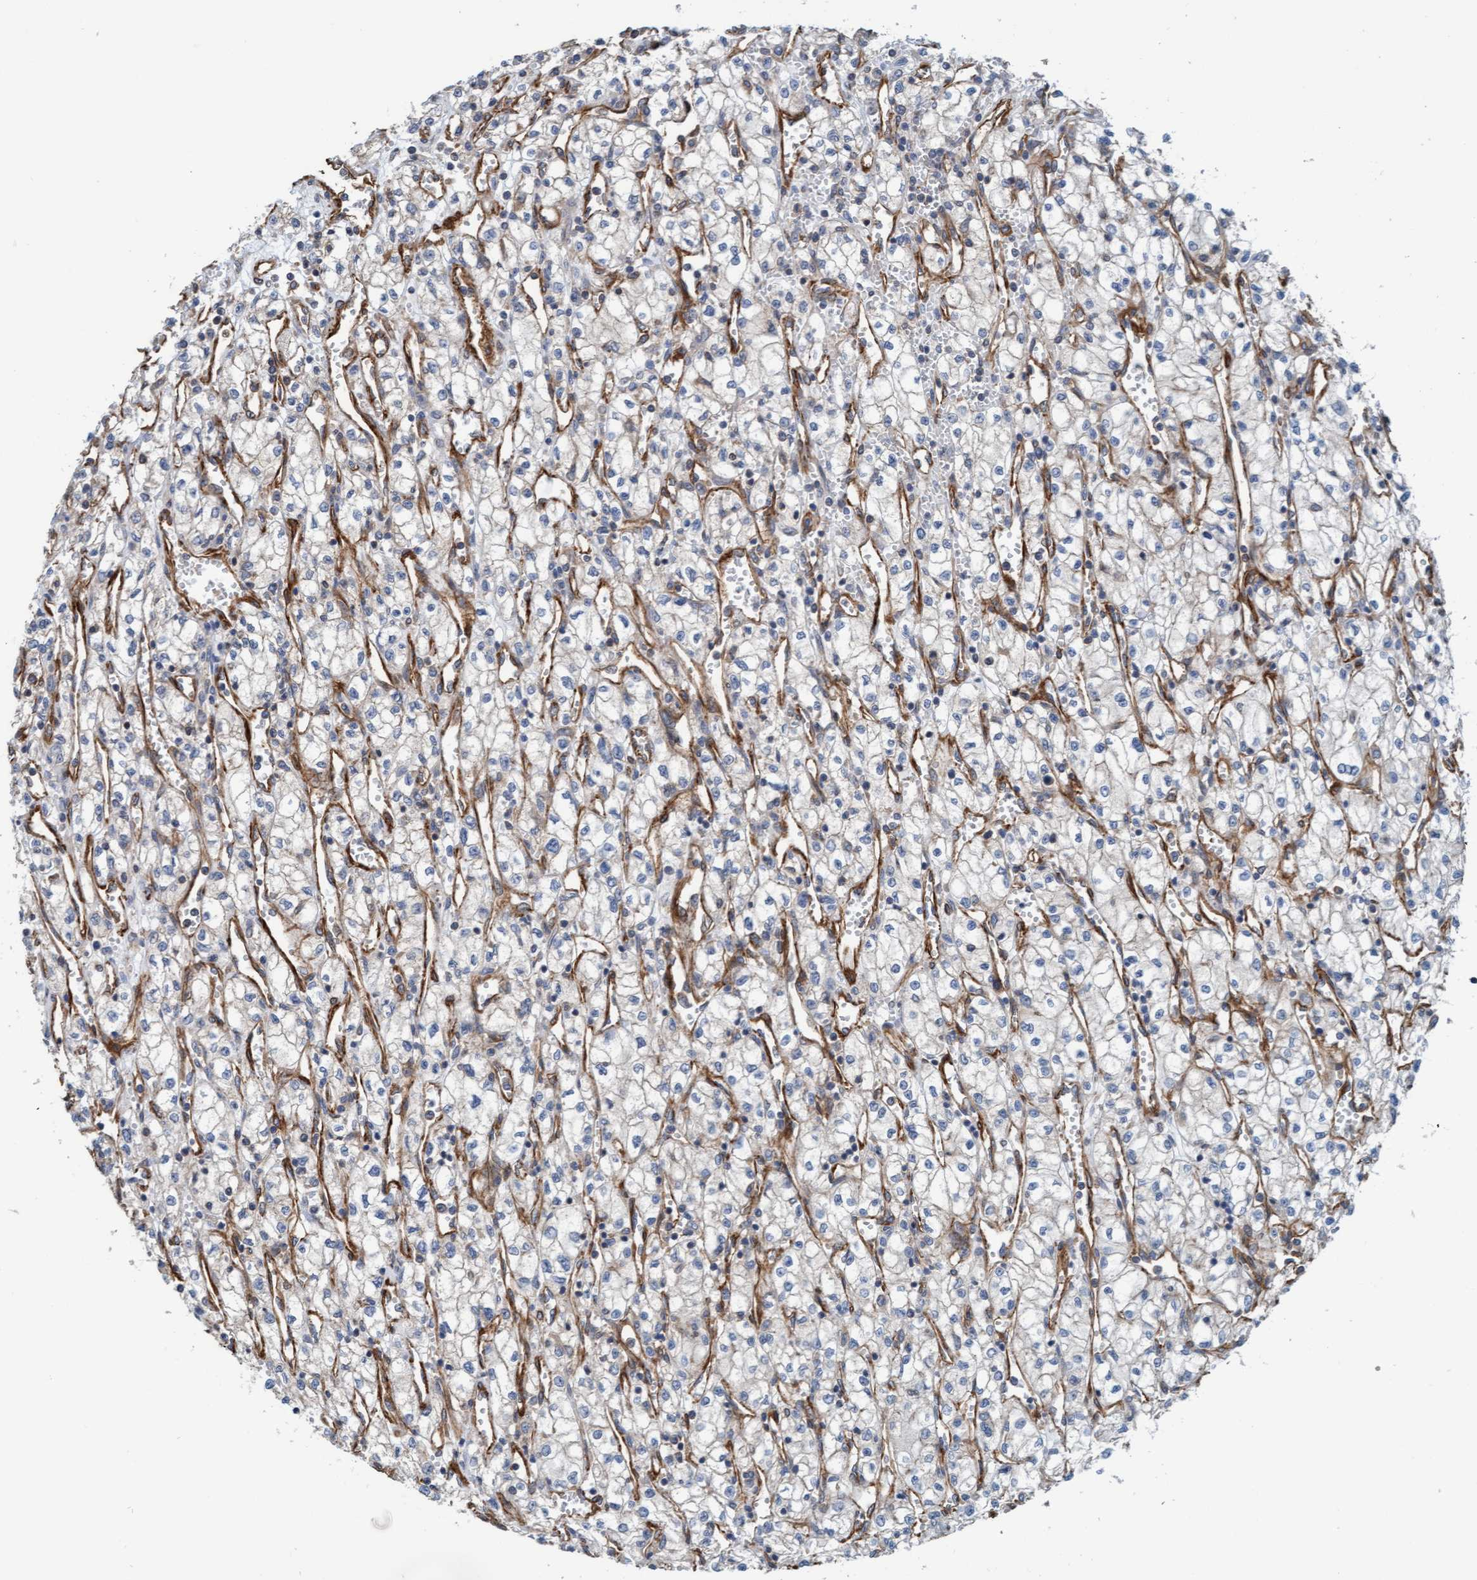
{"staining": {"intensity": "negative", "quantity": "none", "location": "none"}, "tissue": "renal cancer", "cell_type": "Tumor cells", "image_type": "cancer", "snomed": [{"axis": "morphology", "description": "Adenocarcinoma, NOS"}, {"axis": "topography", "description": "Kidney"}], "caption": "Human adenocarcinoma (renal) stained for a protein using immunohistochemistry exhibits no positivity in tumor cells.", "gene": "STXBP4", "patient": {"sex": "male", "age": 59}}